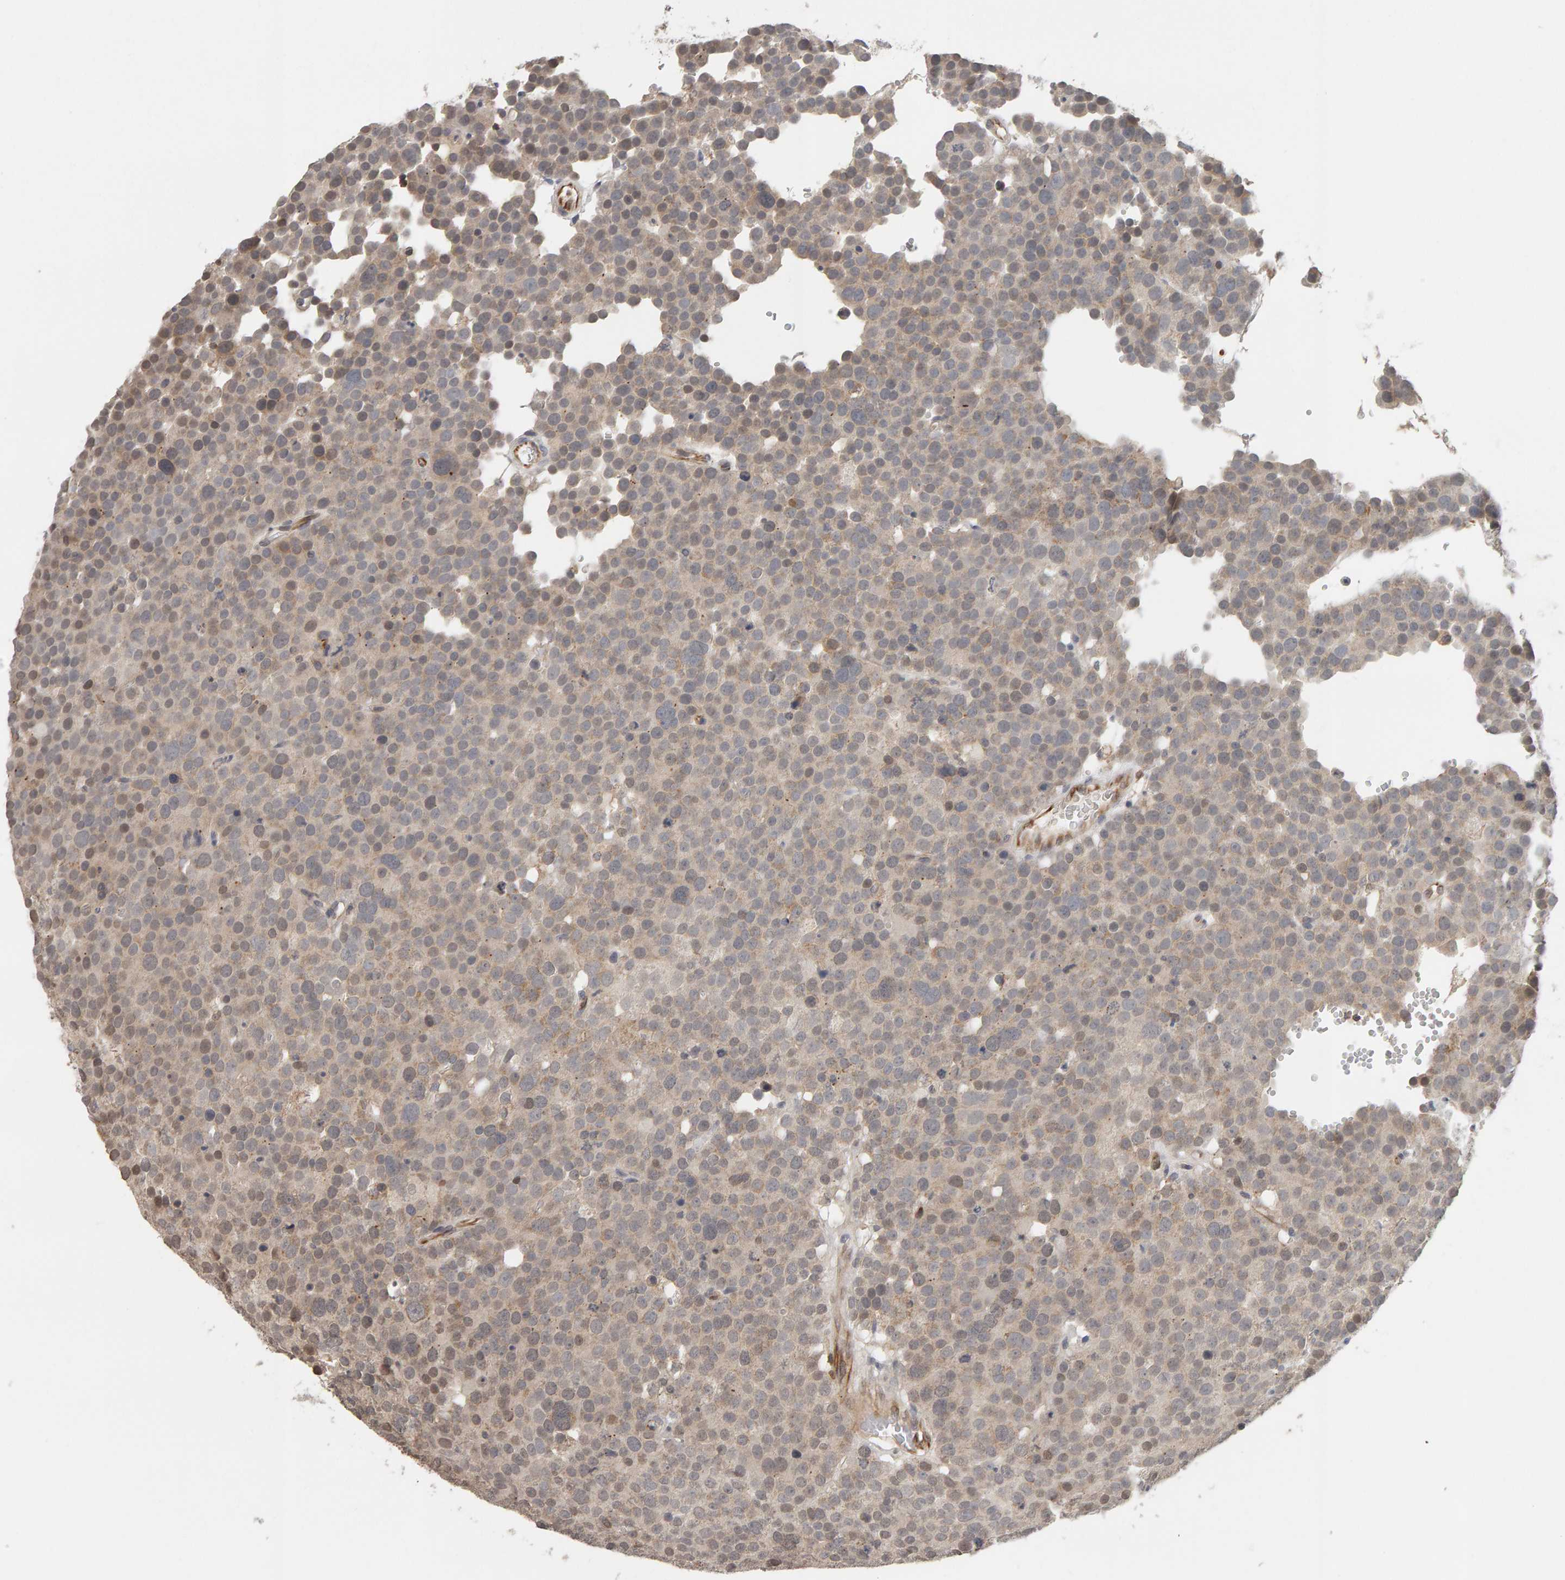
{"staining": {"intensity": "weak", "quantity": "25%-75%", "location": "cytoplasmic/membranous"}, "tissue": "testis cancer", "cell_type": "Tumor cells", "image_type": "cancer", "snomed": [{"axis": "morphology", "description": "Seminoma, NOS"}, {"axis": "topography", "description": "Testis"}], "caption": "Tumor cells show low levels of weak cytoplasmic/membranous expression in about 25%-75% of cells in testis seminoma.", "gene": "TEFM", "patient": {"sex": "male", "age": 71}}